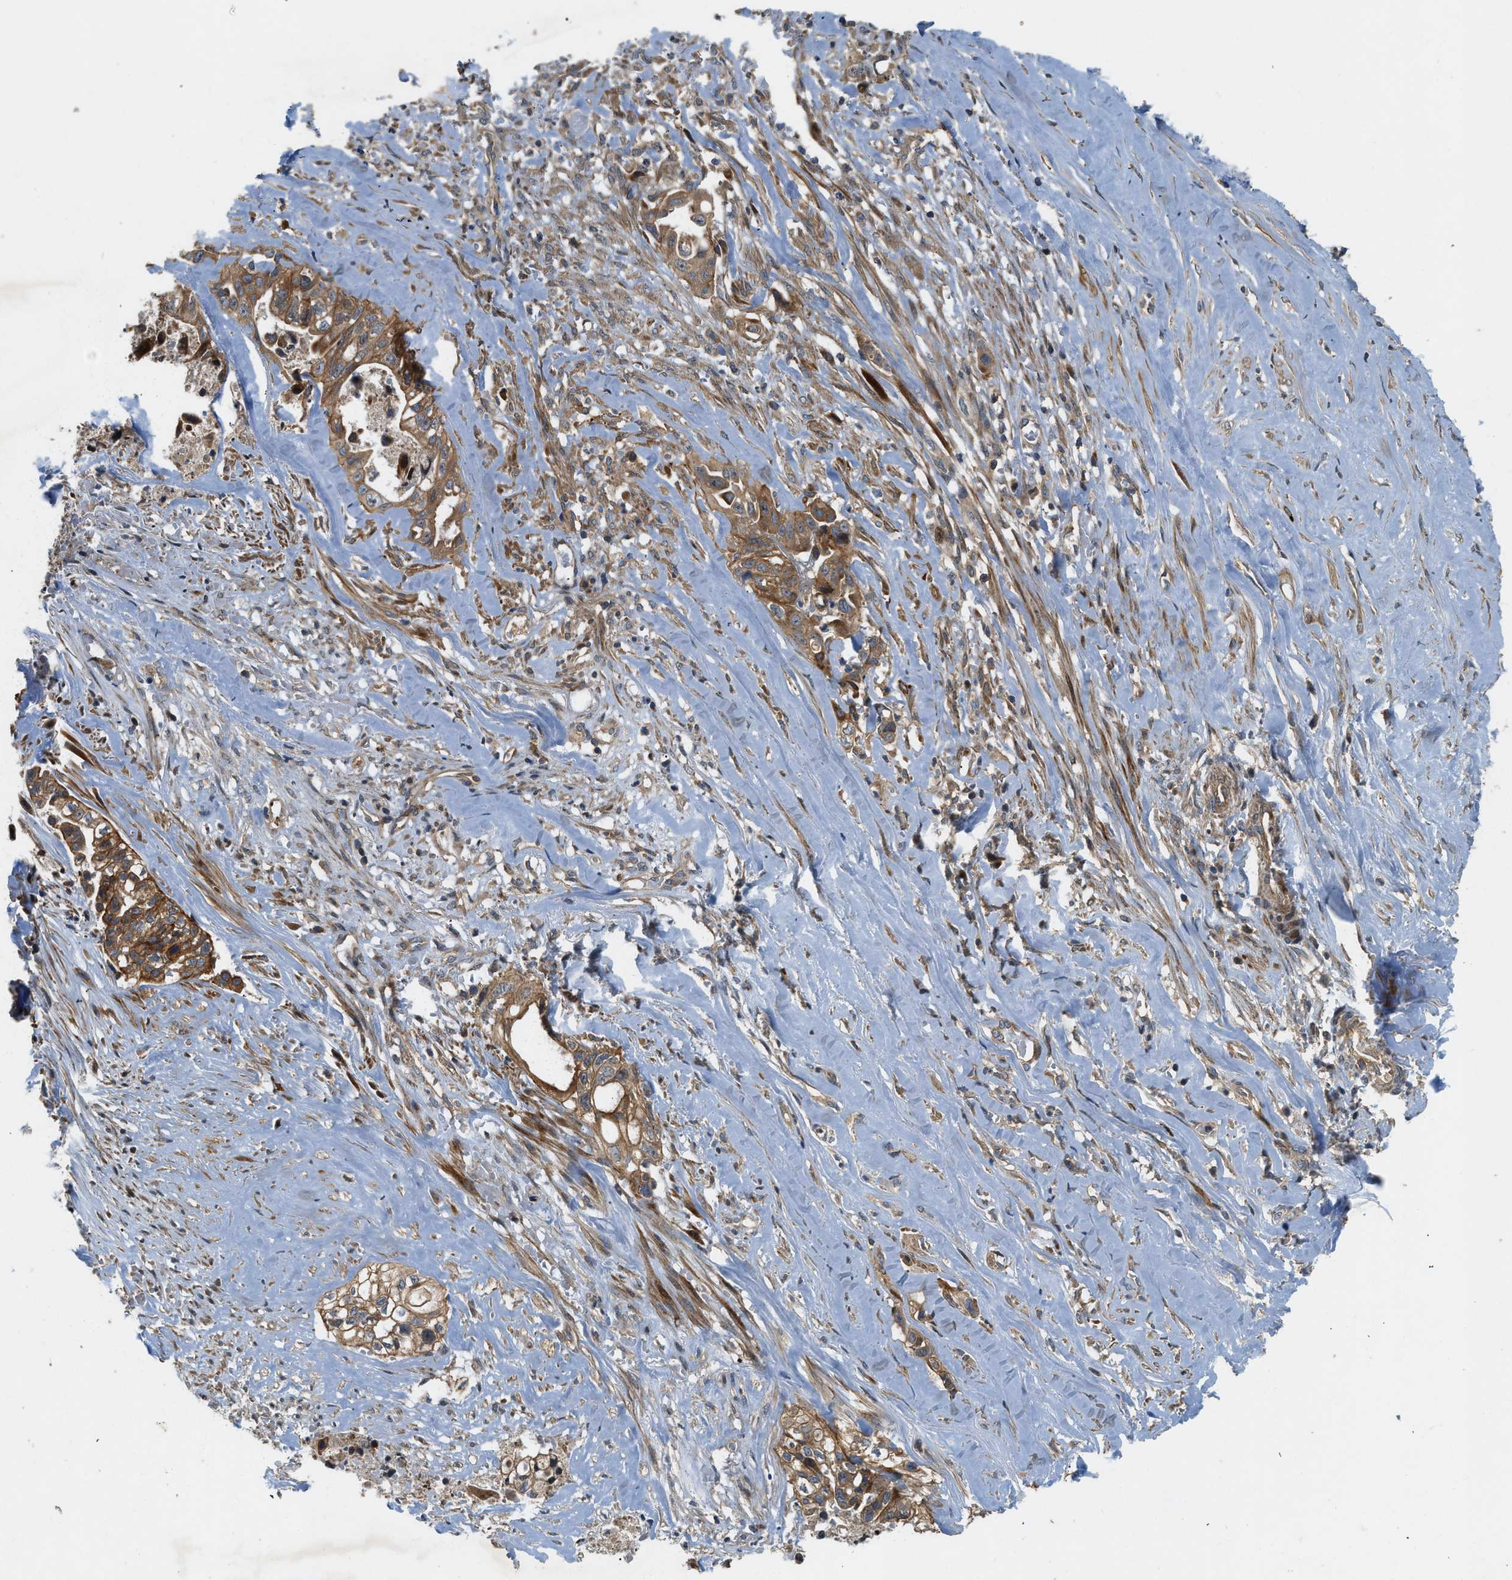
{"staining": {"intensity": "moderate", "quantity": ">75%", "location": "cytoplasmic/membranous"}, "tissue": "liver cancer", "cell_type": "Tumor cells", "image_type": "cancer", "snomed": [{"axis": "morphology", "description": "Cholangiocarcinoma"}, {"axis": "topography", "description": "Liver"}], "caption": "A micrograph of human liver cancer stained for a protein reveals moderate cytoplasmic/membranous brown staining in tumor cells. Immunohistochemistry stains the protein of interest in brown and the nuclei are stained blue.", "gene": "CNNM3", "patient": {"sex": "female", "age": 70}}